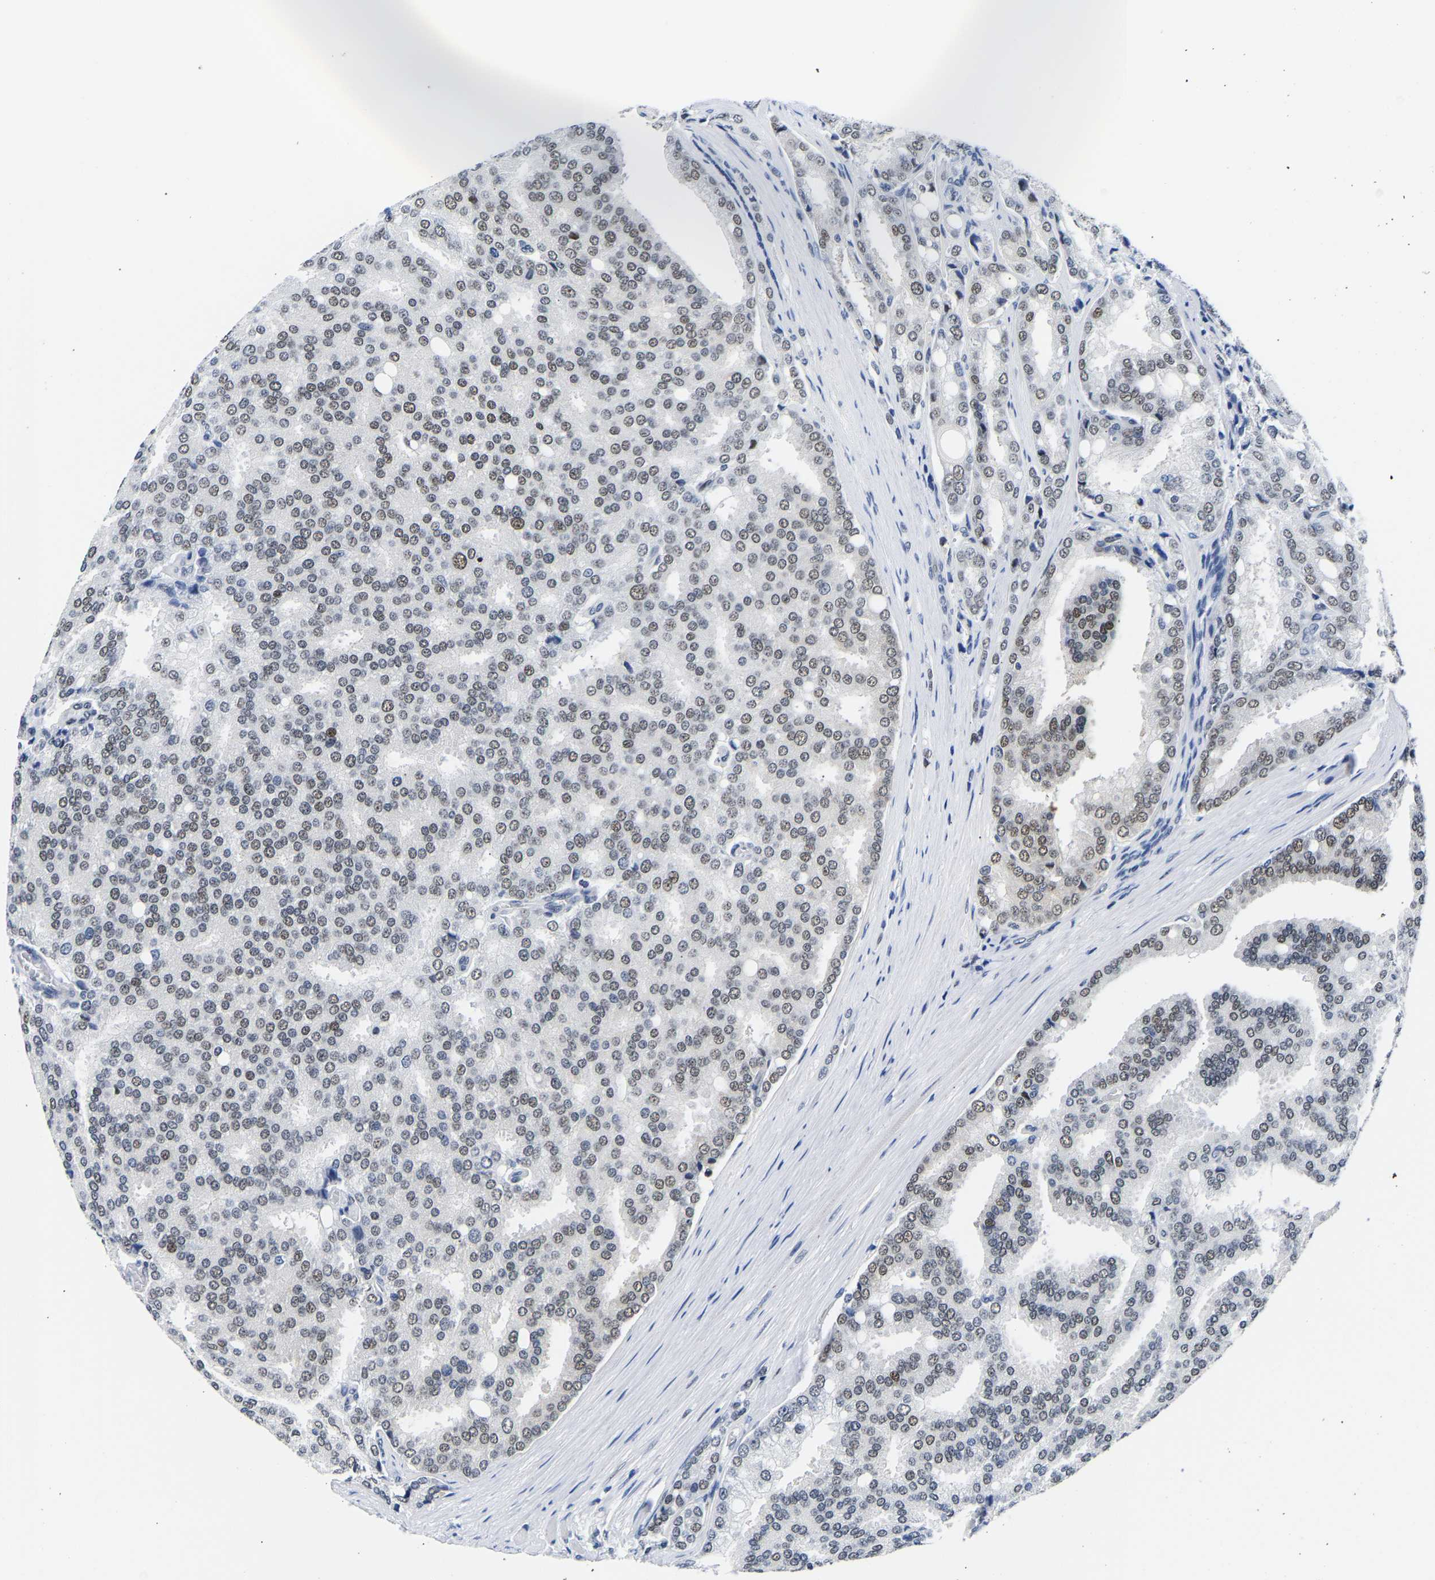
{"staining": {"intensity": "weak", "quantity": "25%-75%", "location": "nuclear"}, "tissue": "prostate cancer", "cell_type": "Tumor cells", "image_type": "cancer", "snomed": [{"axis": "morphology", "description": "Adenocarcinoma, High grade"}, {"axis": "topography", "description": "Prostate"}], "caption": "Human prostate cancer (high-grade adenocarcinoma) stained with a protein marker displays weak staining in tumor cells.", "gene": "PTRHD1", "patient": {"sex": "male", "age": 50}}